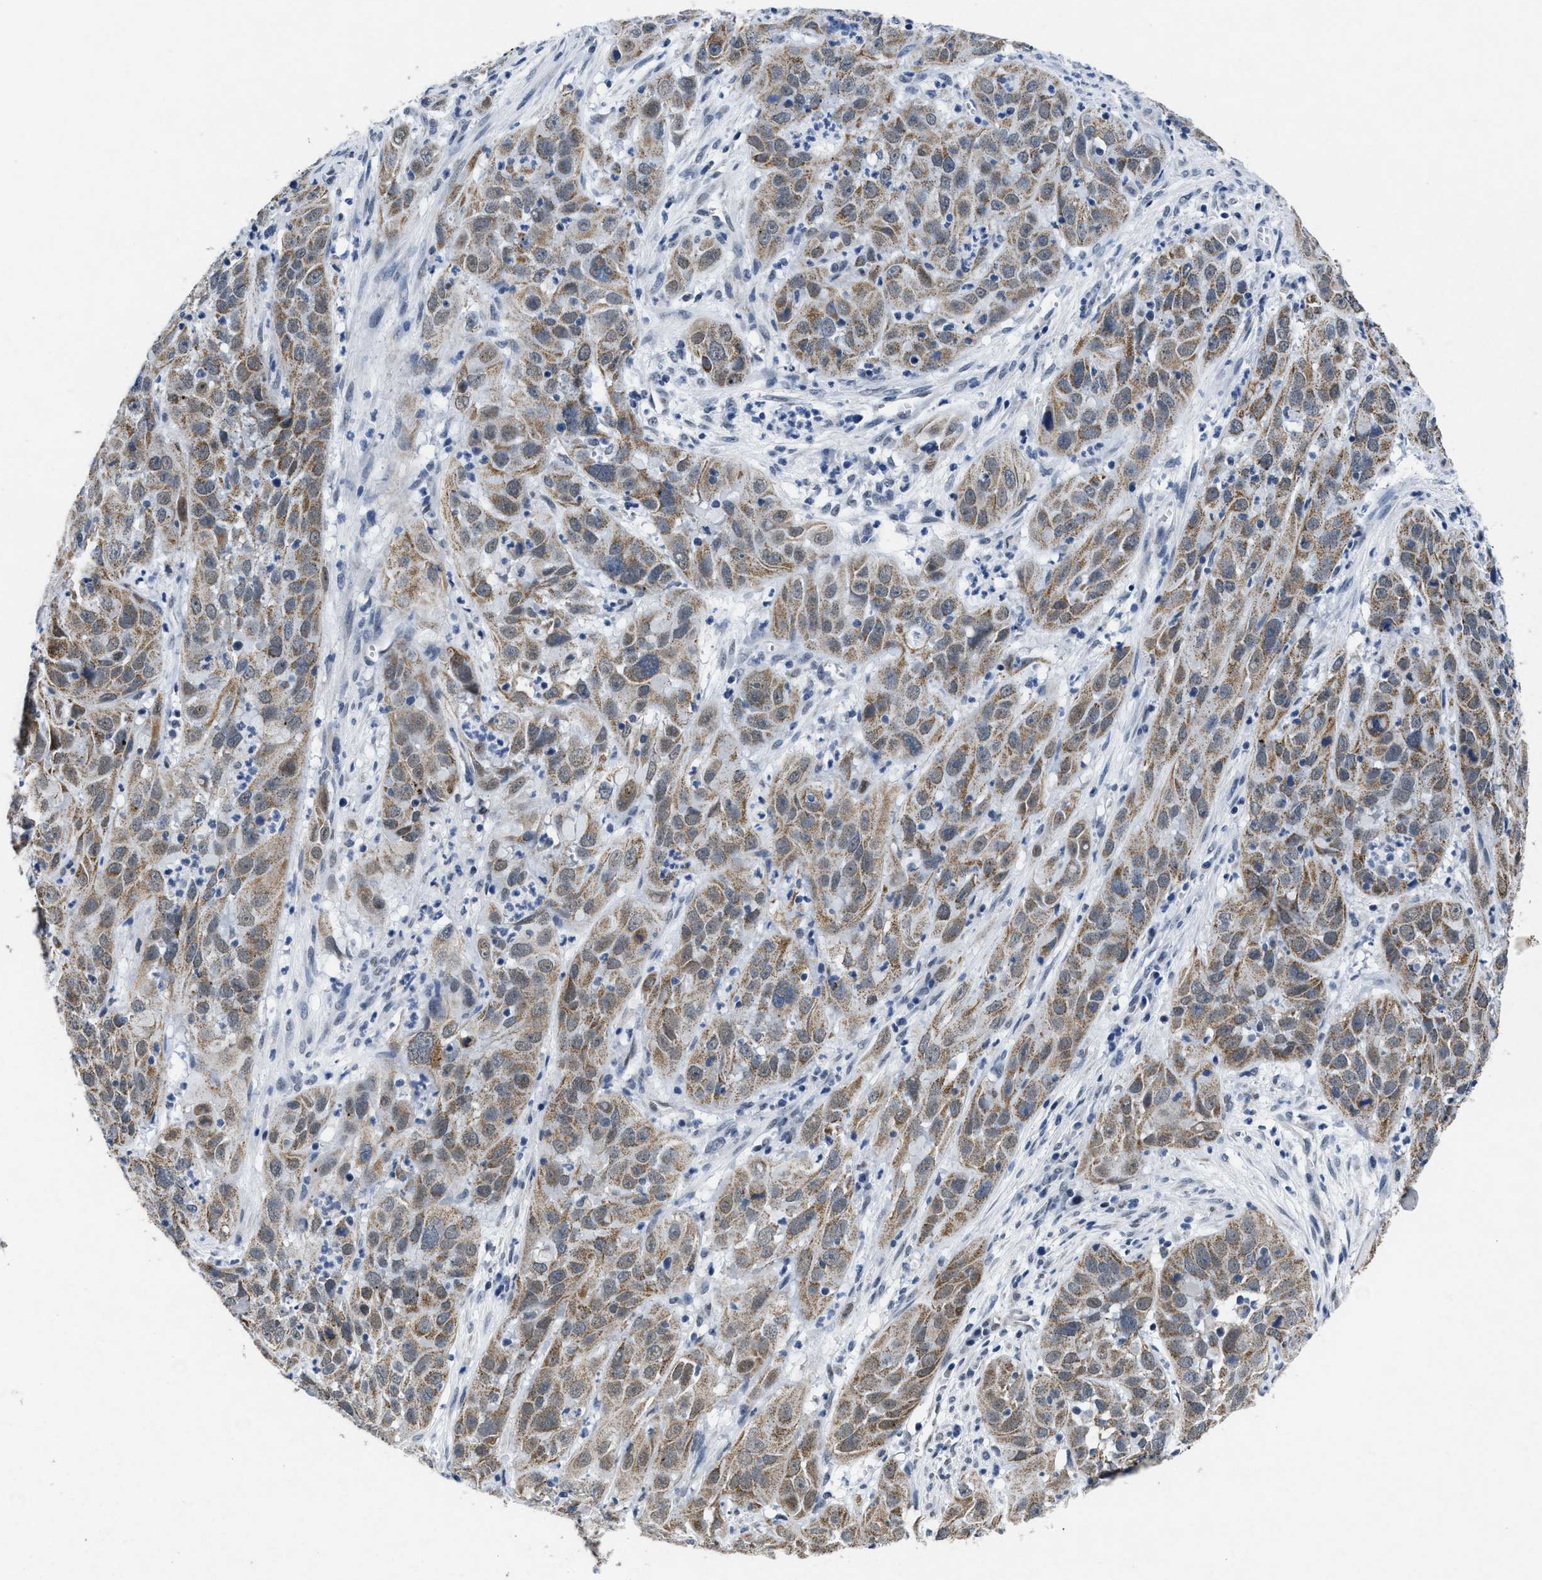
{"staining": {"intensity": "moderate", "quantity": ">75%", "location": "cytoplasmic/membranous"}, "tissue": "cervical cancer", "cell_type": "Tumor cells", "image_type": "cancer", "snomed": [{"axis": "morphology", "description": "Squamous cell carcinoma, NOS"}, {"axis": "topography", "description": "Cervix"}], "caption": "Immunohistochemistry (IHC) image of neoplastic tissue: cervical cancer stained using immunohistochemistry (IHC) displays medium levels of moderate protein expression localized specifically in the cytoplasmic/membranous of tumor cells, appearing as a cytoplasmic/membranous brown color.", "gene": "ID3", "patient": {"sex": "female", "age": 32}}